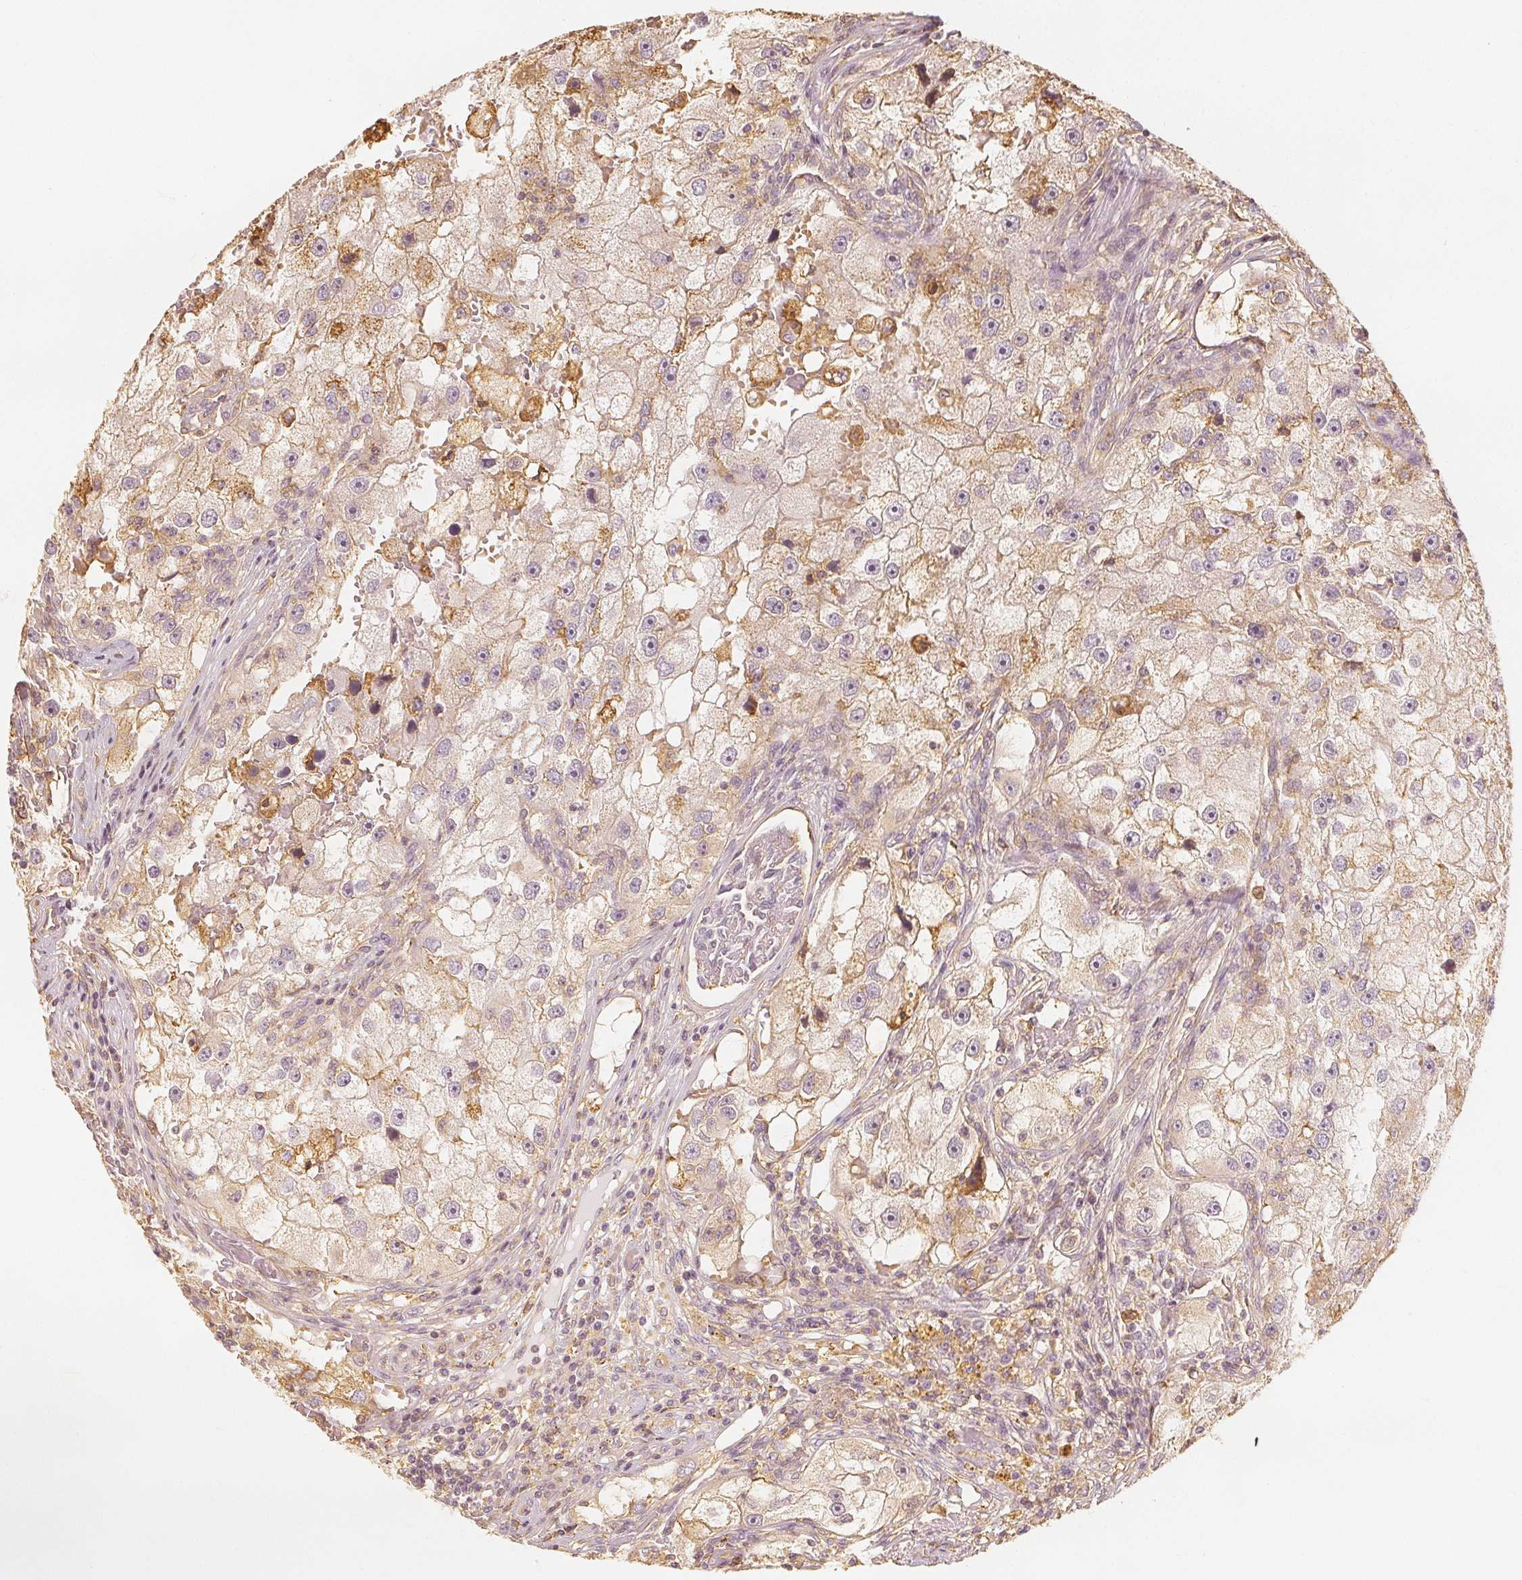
{"staining": {"intensity": "weak", "quantity": "<25%", "location": "cytoplasmic/membranous"}, "tissue": "renal cancer", "cell_type": "Tumor cells", "image_type": "cancer", "snomed": [{"axis": "morphology", "description": "Adenocarcinoma, NOS"}, {"axis": "topography", "description": "Kidney"}], "caption": "Immunohistochemistry (IHC) of adenocarcinoma (renal) demonstrates no positivity in tumor cells.", "gene": "ARHGAP26", "patient": {"sex": "male", "age": 63}}